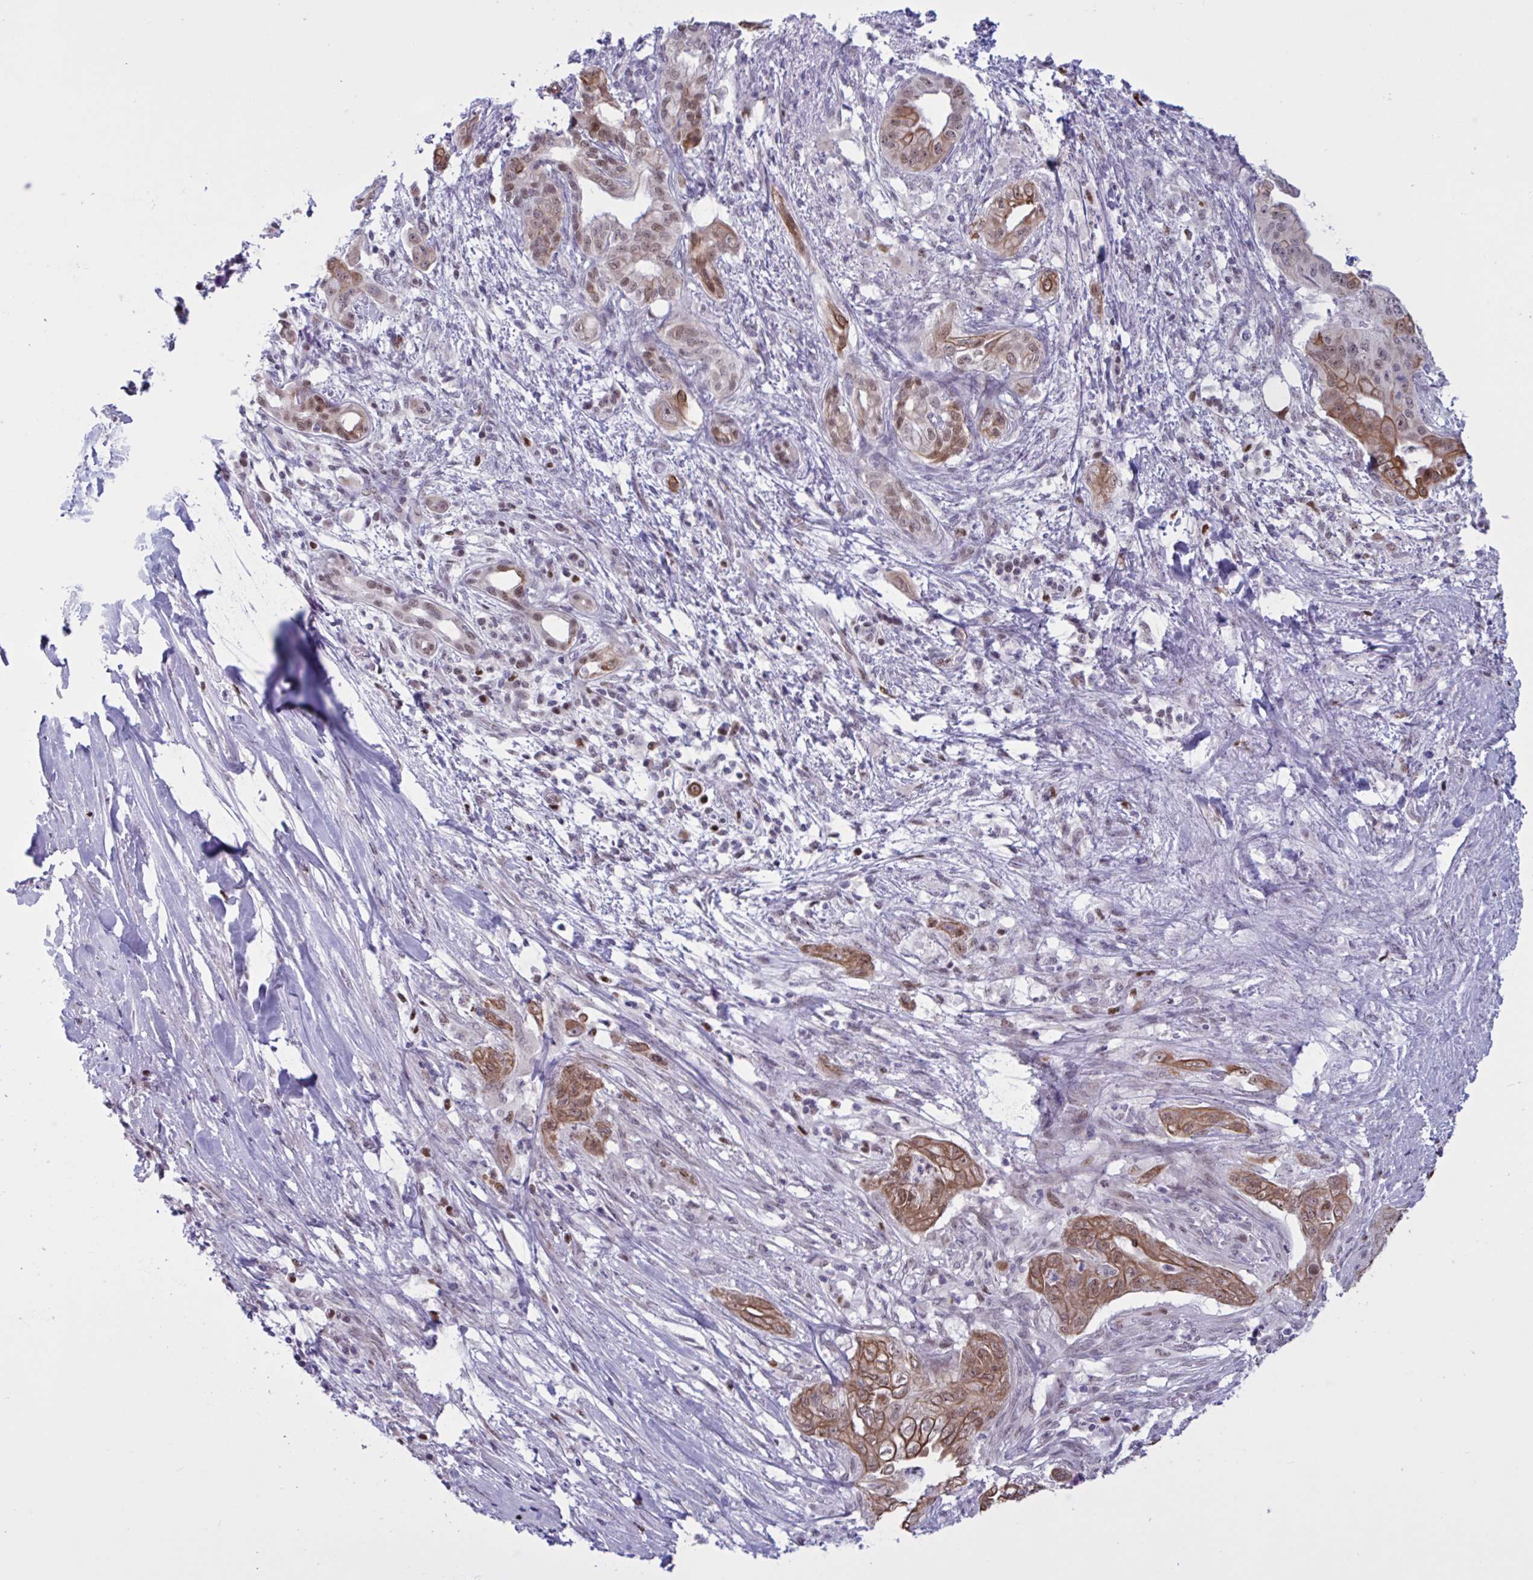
{"staining": {"intensity": "moderate", "quantity": "25%-75%", "location": "cytoplasmic/membranous,nuclear"}, "tissue": "pancreatic cancer", "cell_type": "Tumor cells", "image_type": "cancer", "snomed": [{"axis": "morphology", "description": "Adenocarcinoma, NOS"}, {"axis": "topography", "description": "Pancreas"}], "caption": "Adenocarcinoma (pancreatic) stained with immunohistochemistry (IHC) shows moderate cytoplasmic/membranous and nuclear expression in approximately 25%-75% of tumor cells. The protein is shown in brown color, while the nuclei are stained blue.", "gene": "PRMT6", "patient": {"sex": "male", "age": 58}}